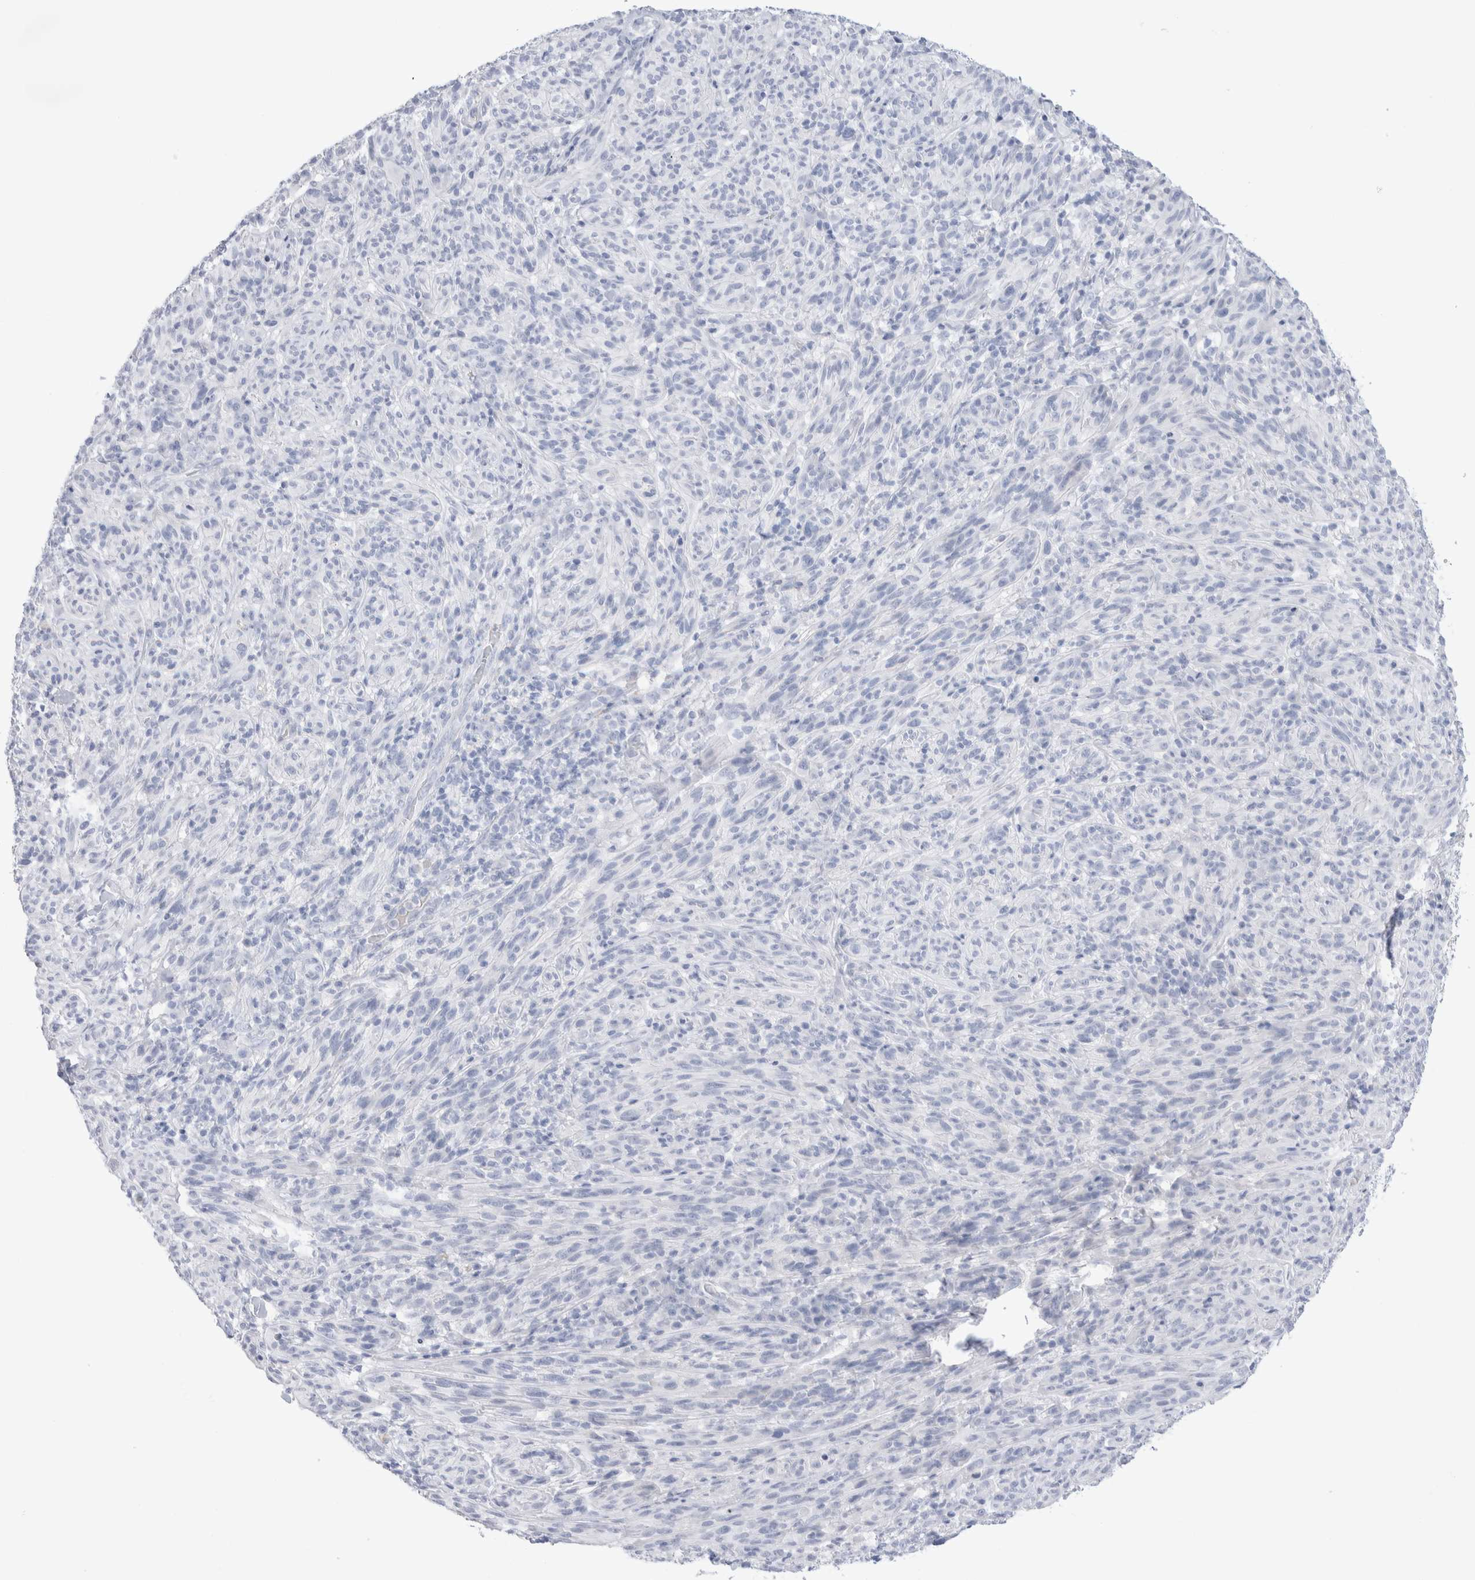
{"staining": {"intensity": "negative", "quantity": "none", "location": "none"}, "tissue": "melanoma", "cell_type": "Tumor cells", "image_type": "cancer", "snomed": [{"axis": "morphology", "description": "Malignant melanoma, NOS"}, {"axis": "topography", "description": "Skin of head"}], "caption": "This is a micrograph of immunohistochemistry (IHC) staining of melanoma, which shows no expression in tumor cells. (Immunohistochemistry (ihc), brightfield microscopy, high magnification).", "gene": "GDA", "patient": {"sex": "male", "age": 96}}